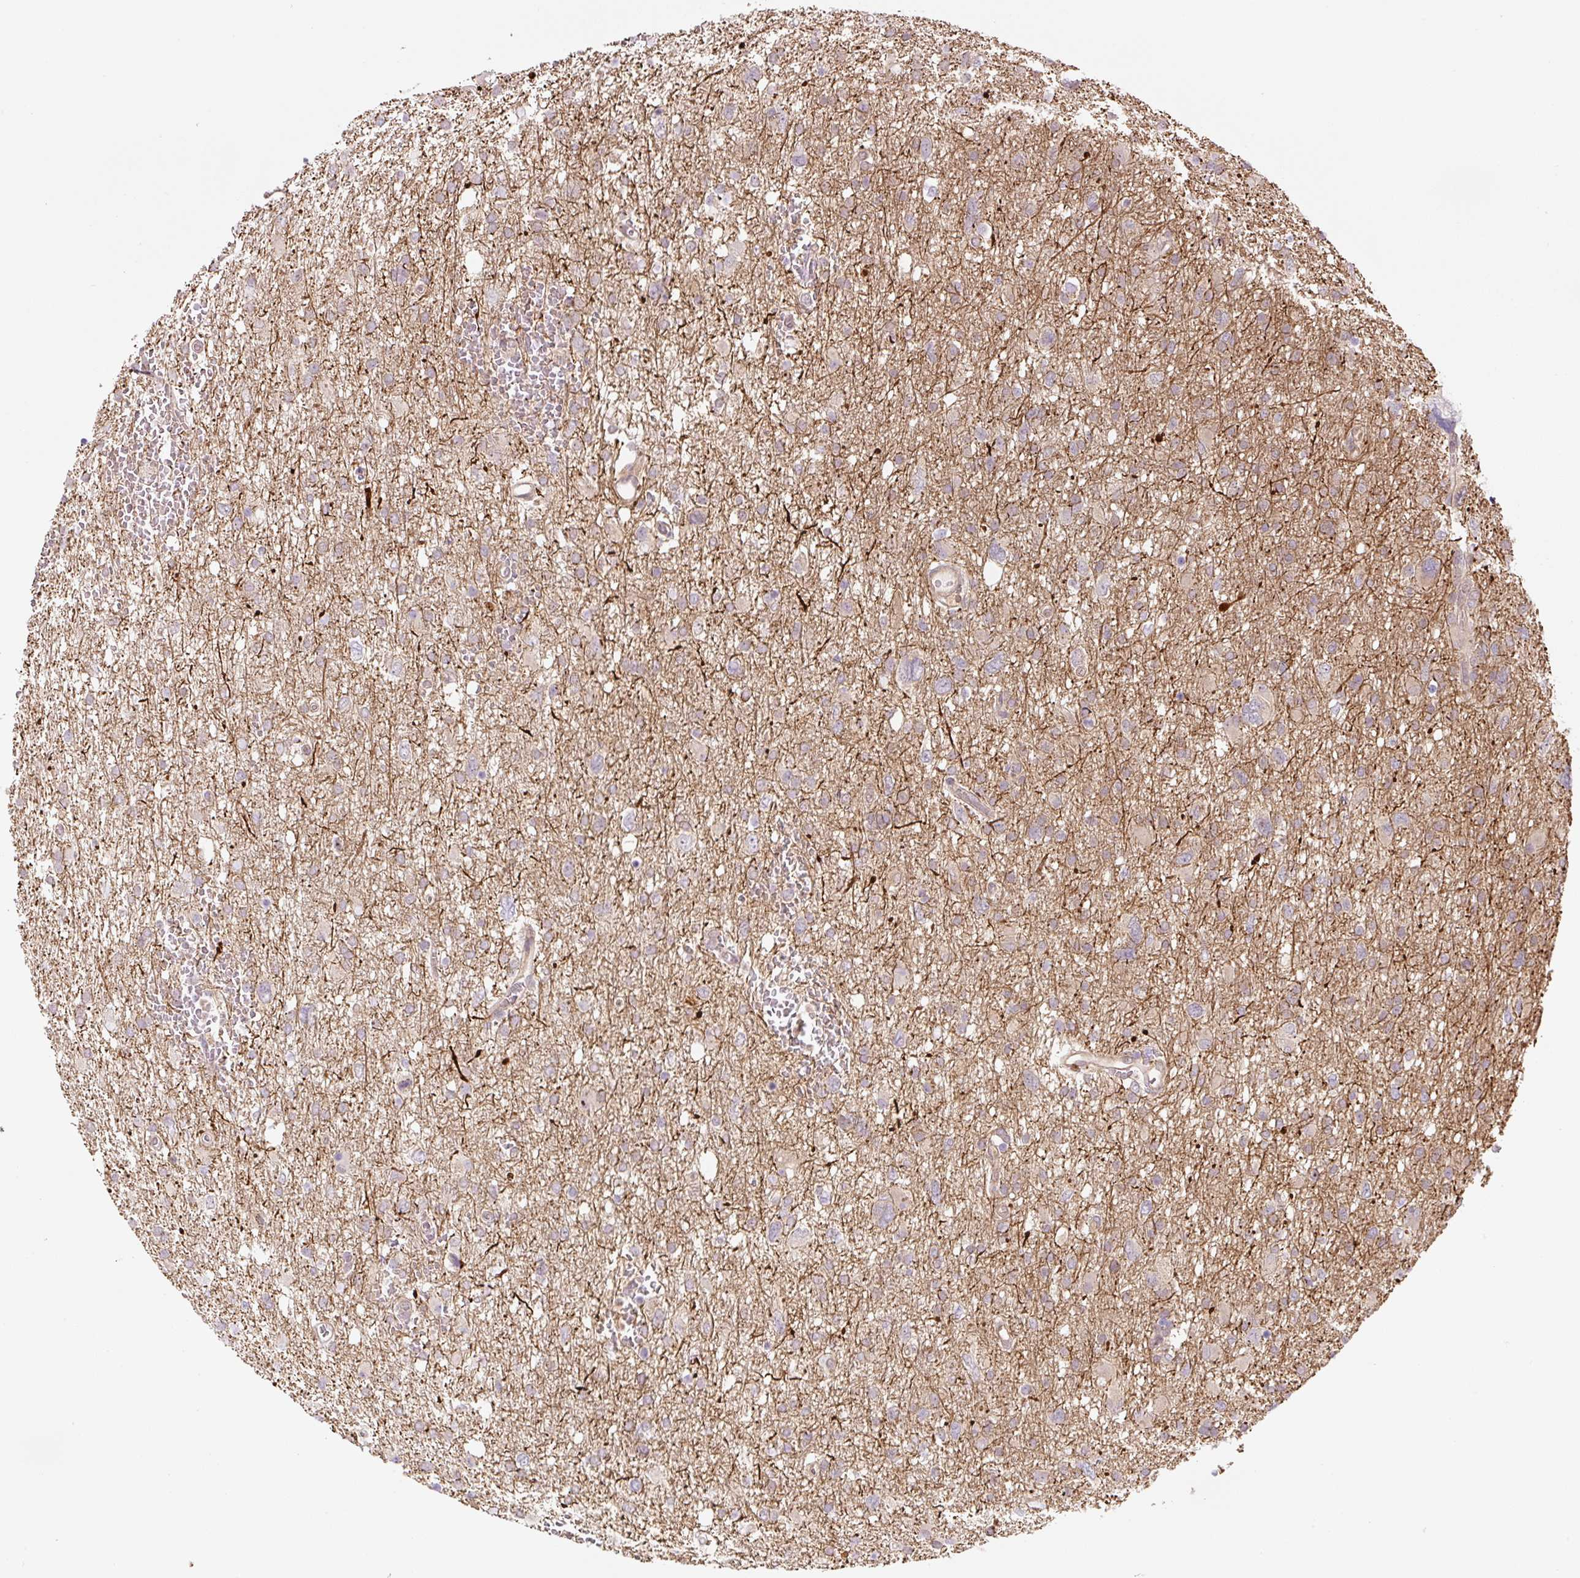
{"staining": {"intensity": "negative", "quantity": "none", "location": "none"}, "tissue": "glioma", "cell_type": "Tumor cells", "image_type": "cancer", "snomed": [{"axis": "morphology", "description": "Glioma, malignant, High grade"}, {"axis": "topography", "description": "Brain"}], "caption": "There is no significant expression in tumor cells of glioma.", "gene": "ZSWIM7", "patient": {"sex": "male", "age": 61}}